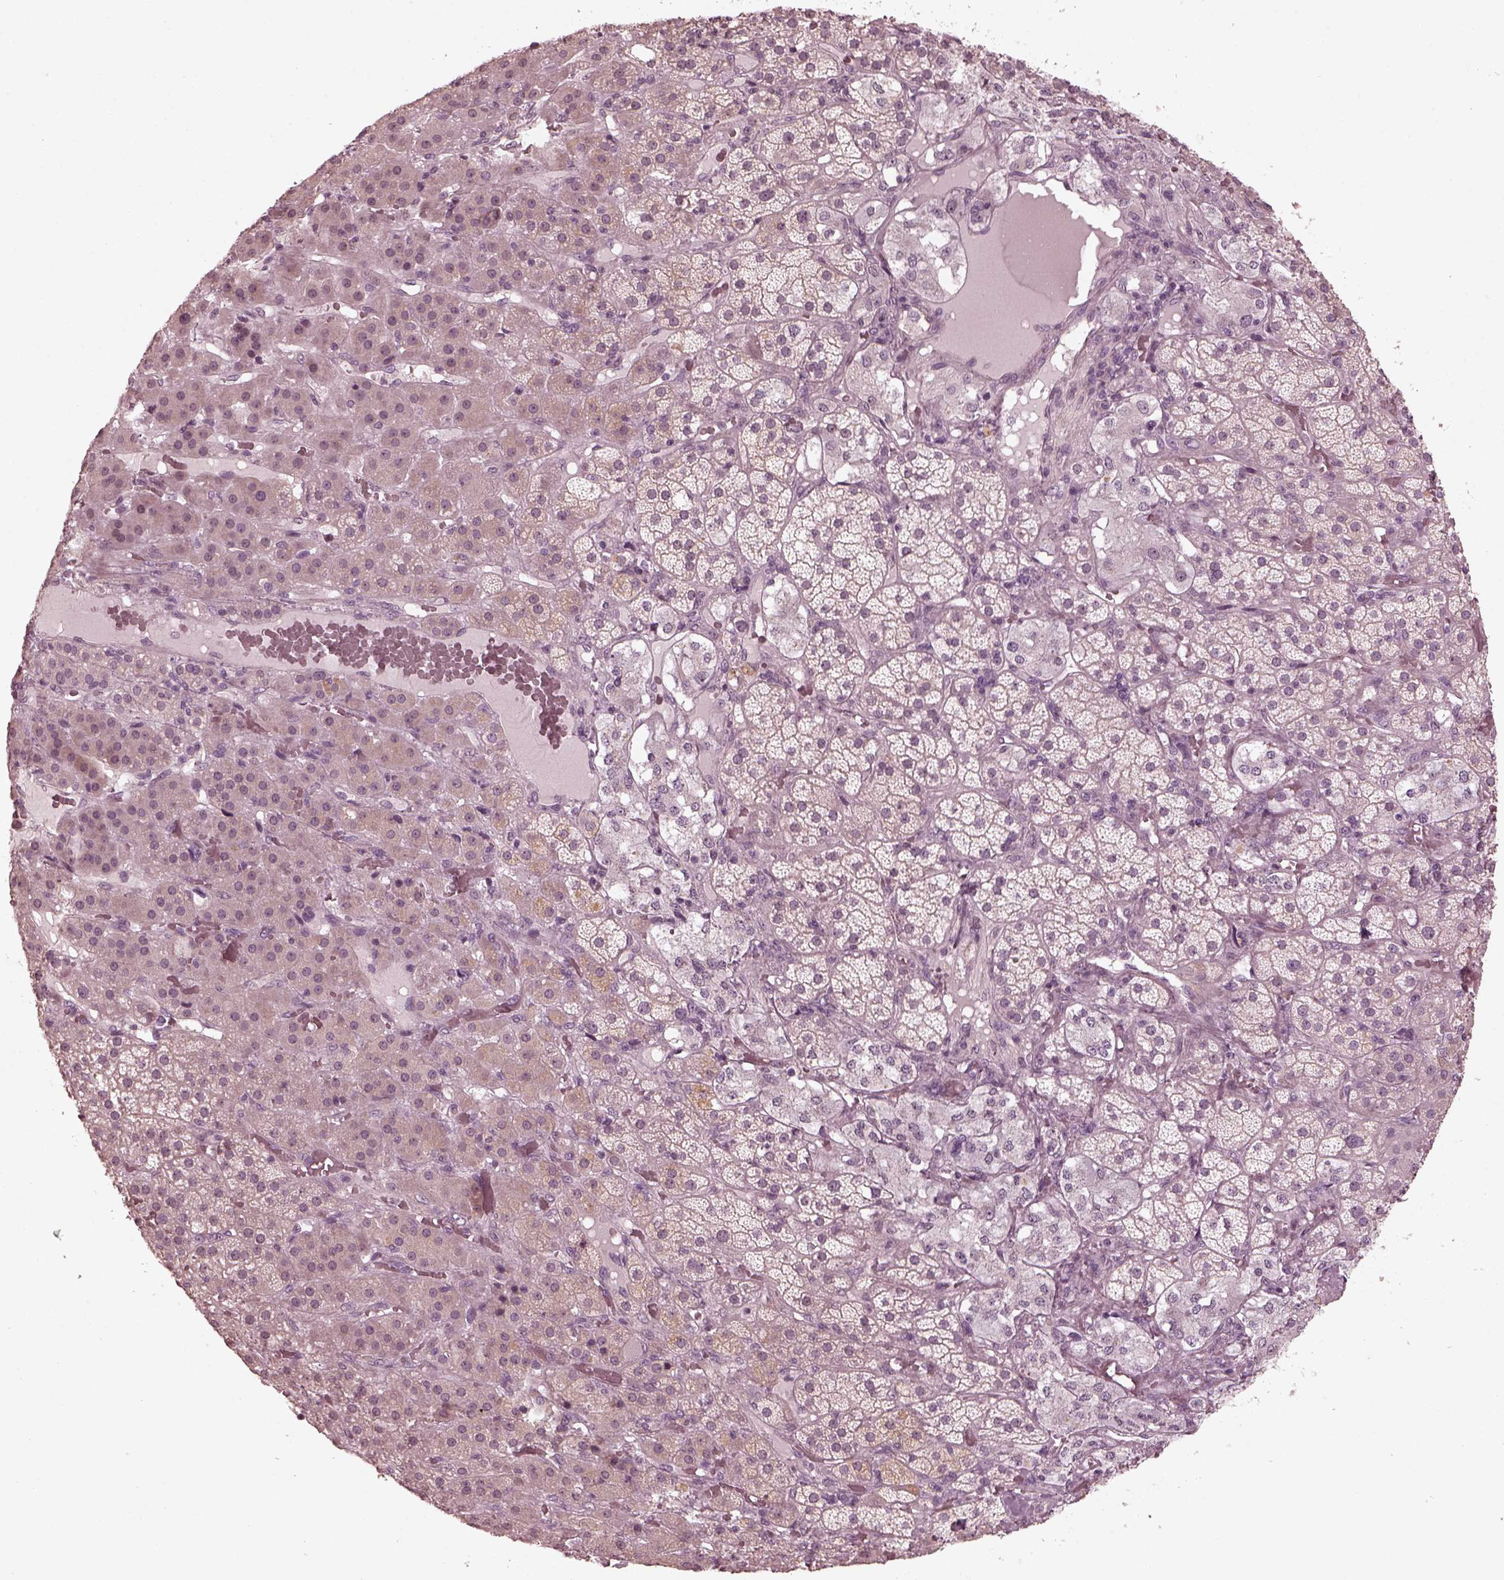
{"staining": {"intensity": "weak", "quantity": "<25%", "location": "cytoplasmic/membranous"}, "tissue": "adrenal gland", "cell_type": "Glandular cells", "image_type": "normal", "snomed": [{"axis": "morphology", "description": "Normal tissue, NOS"}, {"axis": "topography", "description": "Adrenal gland"}], "caption": "The photomicrograph shows no staining of glandular cells in benign adrenal gland.", "gene": "KIF6", "patient": {"sex": "male", "age": 57}}